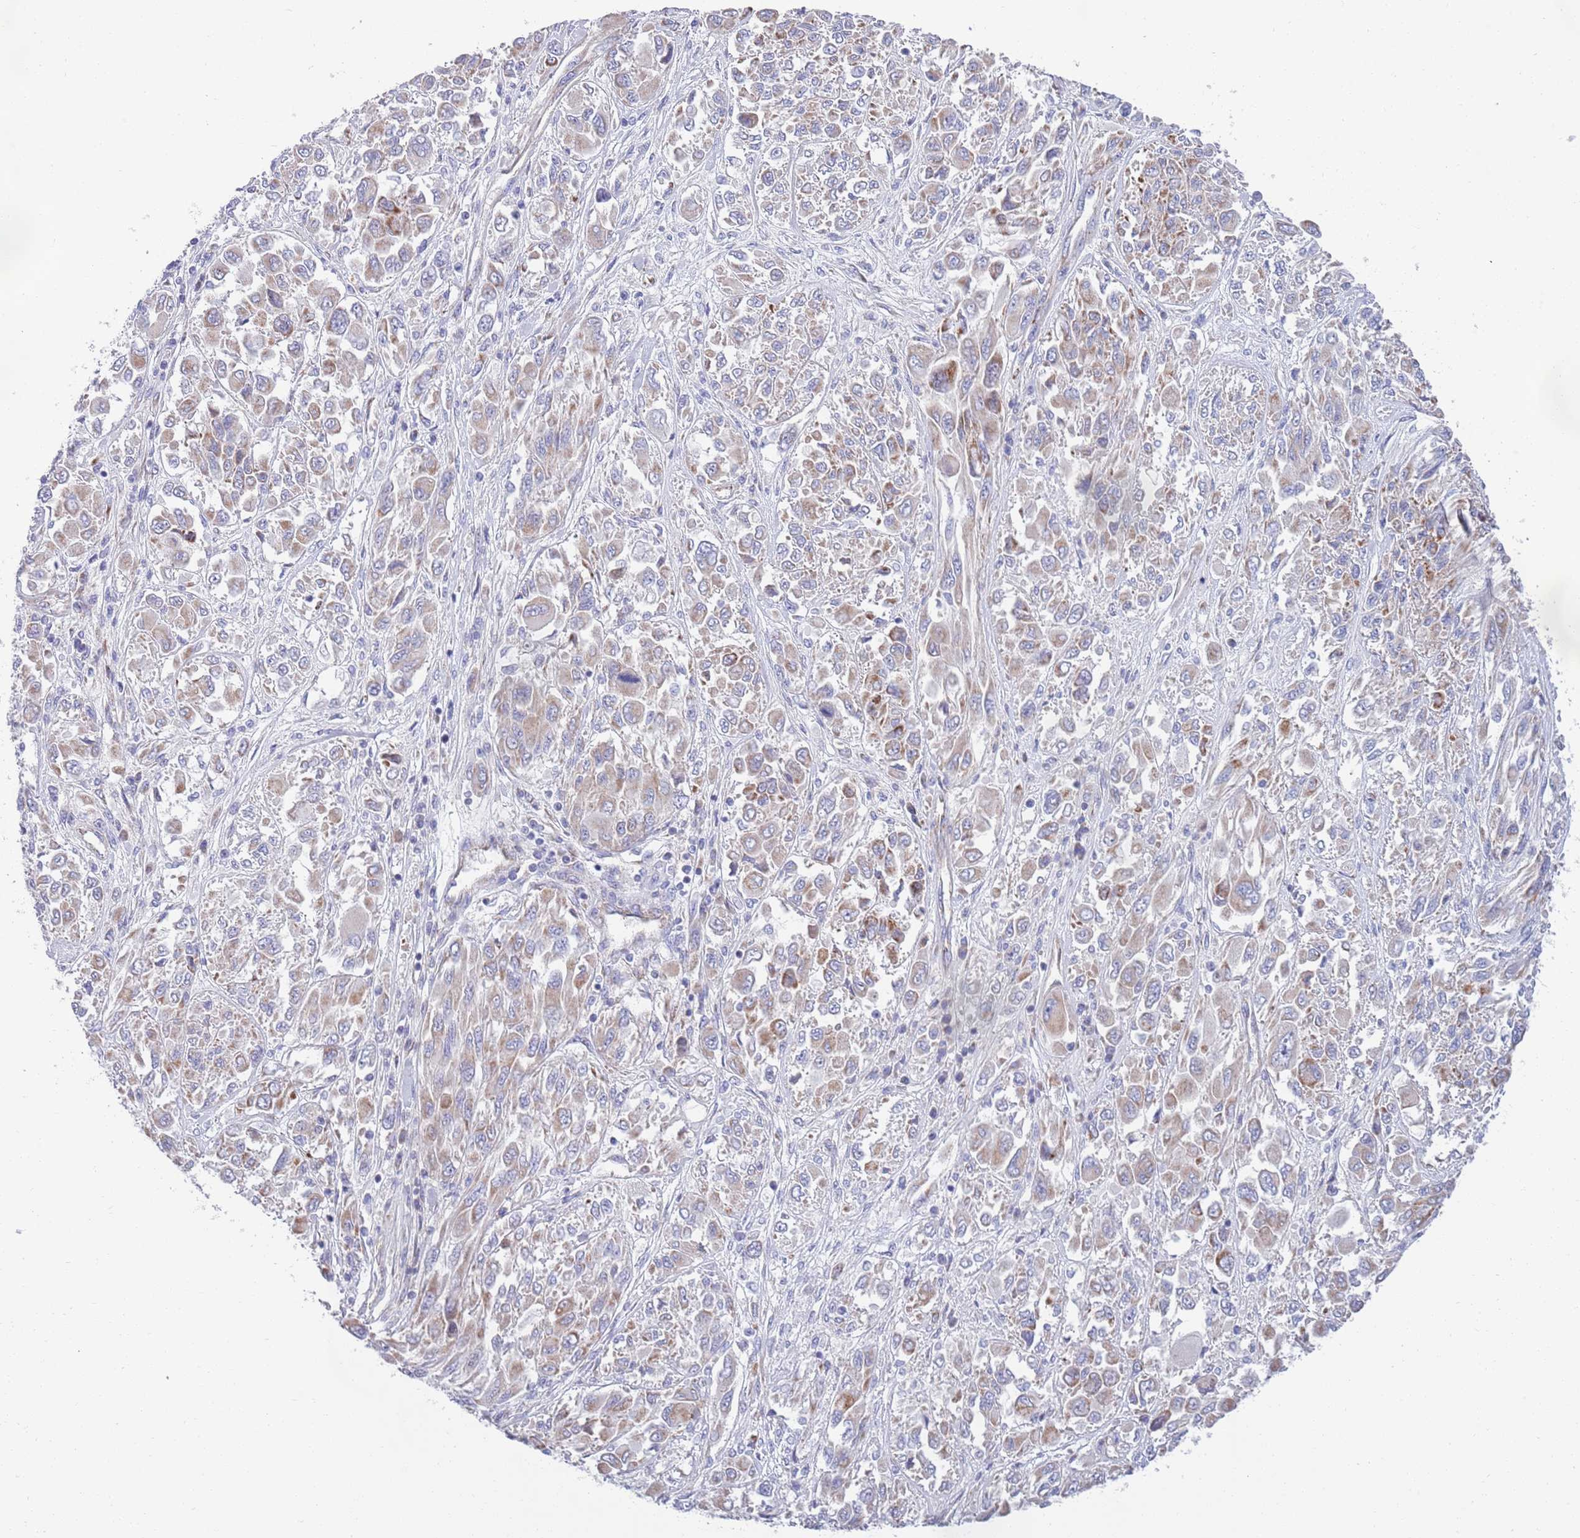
{"staining": {"intensity": "weak", "quantity": ">75%", "location": "cytoplasmic/membranous"}, "tissue": "melanoma", "cell_type": "Tumor cells", "image_type": "cancer", "snomed": [{"axis": "morphology", "description": "Malignant melanoma, NOS"}, {"axis": "topography", "description": "Skin"}], "caption": "Immunohistochemistry (DAB) staining of human malignant melanoma demonstrates weak cytoplasmic/membranous protein staining in about >75% of tumor cells.", "gene": "EMC8", "patient": {"sex": "female", "age": 91}}